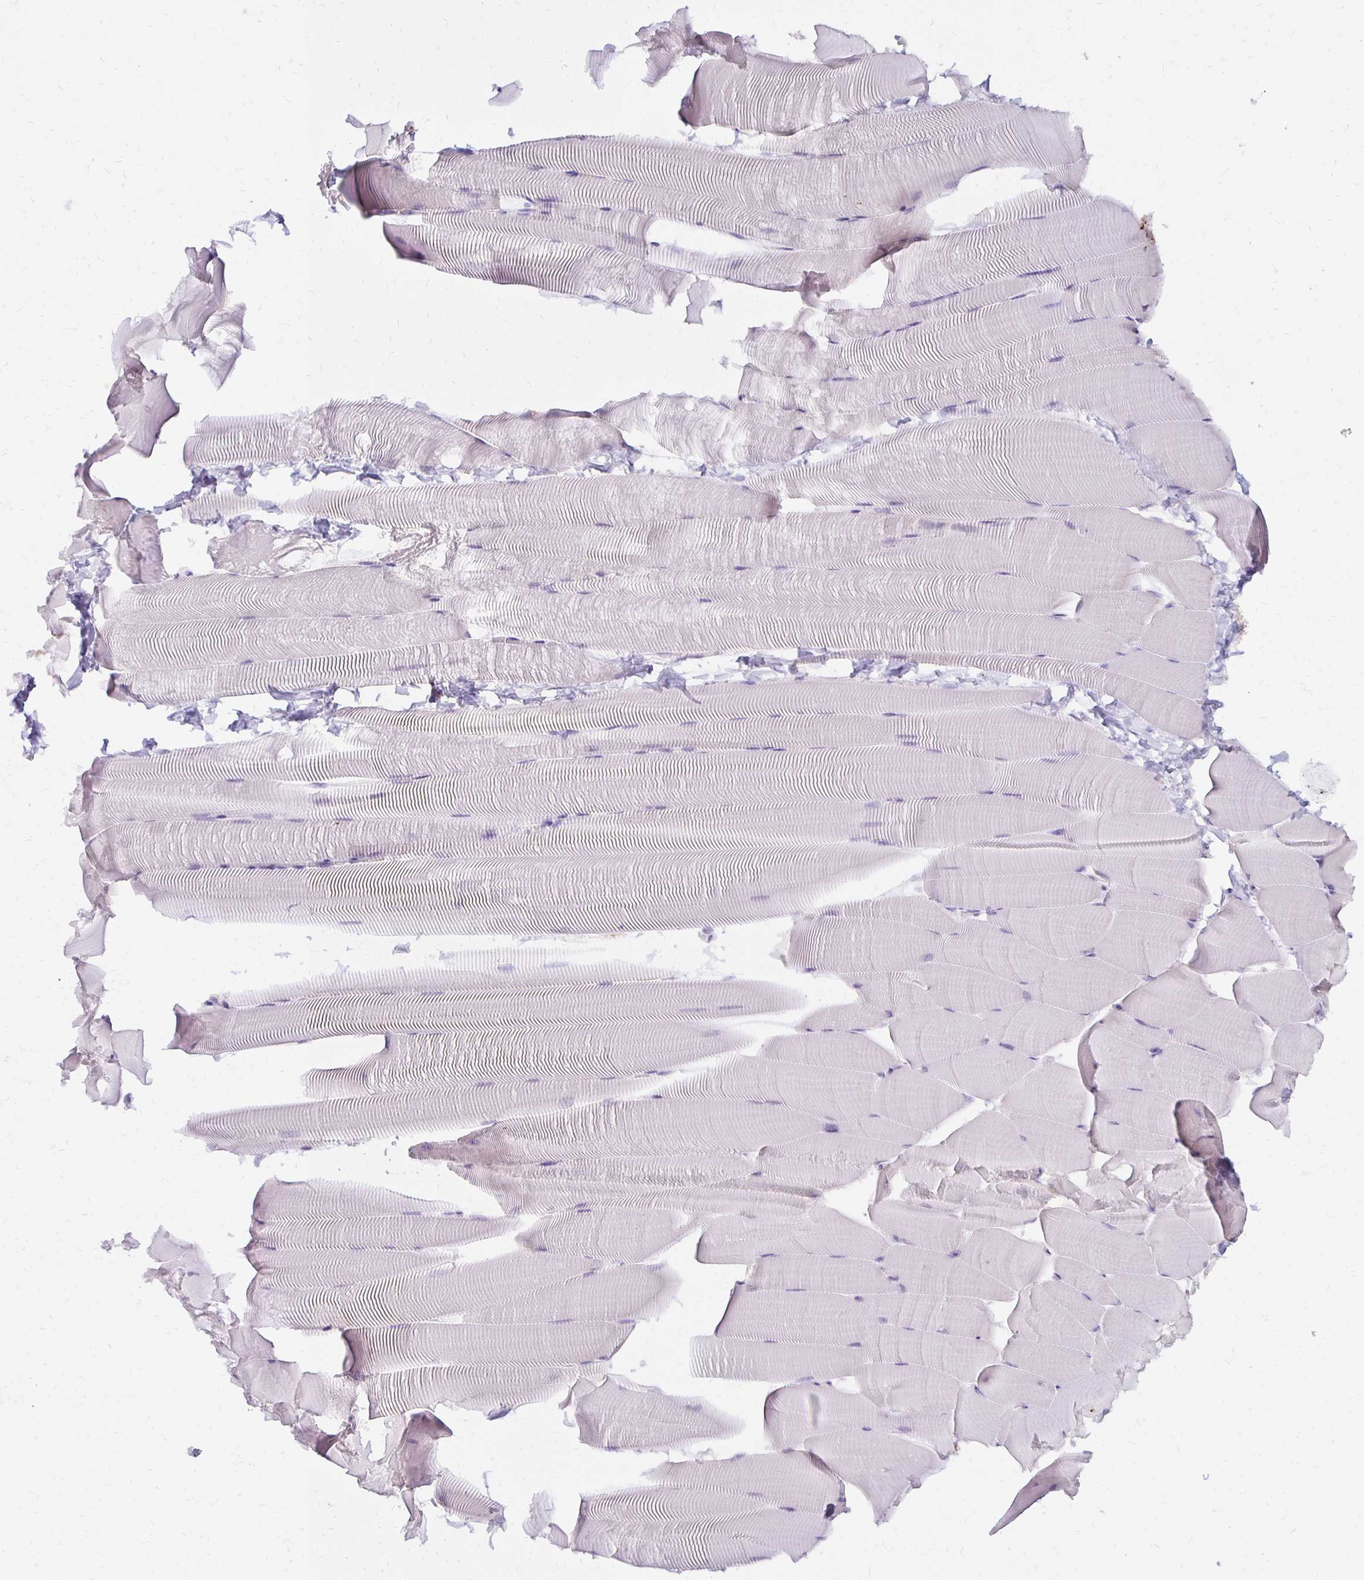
{"staining": {"intensity": "negative", "quantity": "none", "location": "none"}, "tissue": "skeletal muscle", "cell_type": "Myocytes", "image_type": "normal", "snomed": [{"axis": "morphology", "description": "Normal tissue, NOS"}, {"axis": "topography", "description": "Skeletal muscle"}], "caption": "A micrograph of skeletal muscle stained for a protein reveals no brown staining in myocytes. Brightfield microscopy of immunohistochemistry (IHC) stained with DAB (brown) and hematoxylin (blue), captured at high magnification.", "gene": "IER3", "patient": {"sex": "male", "age": 25}}